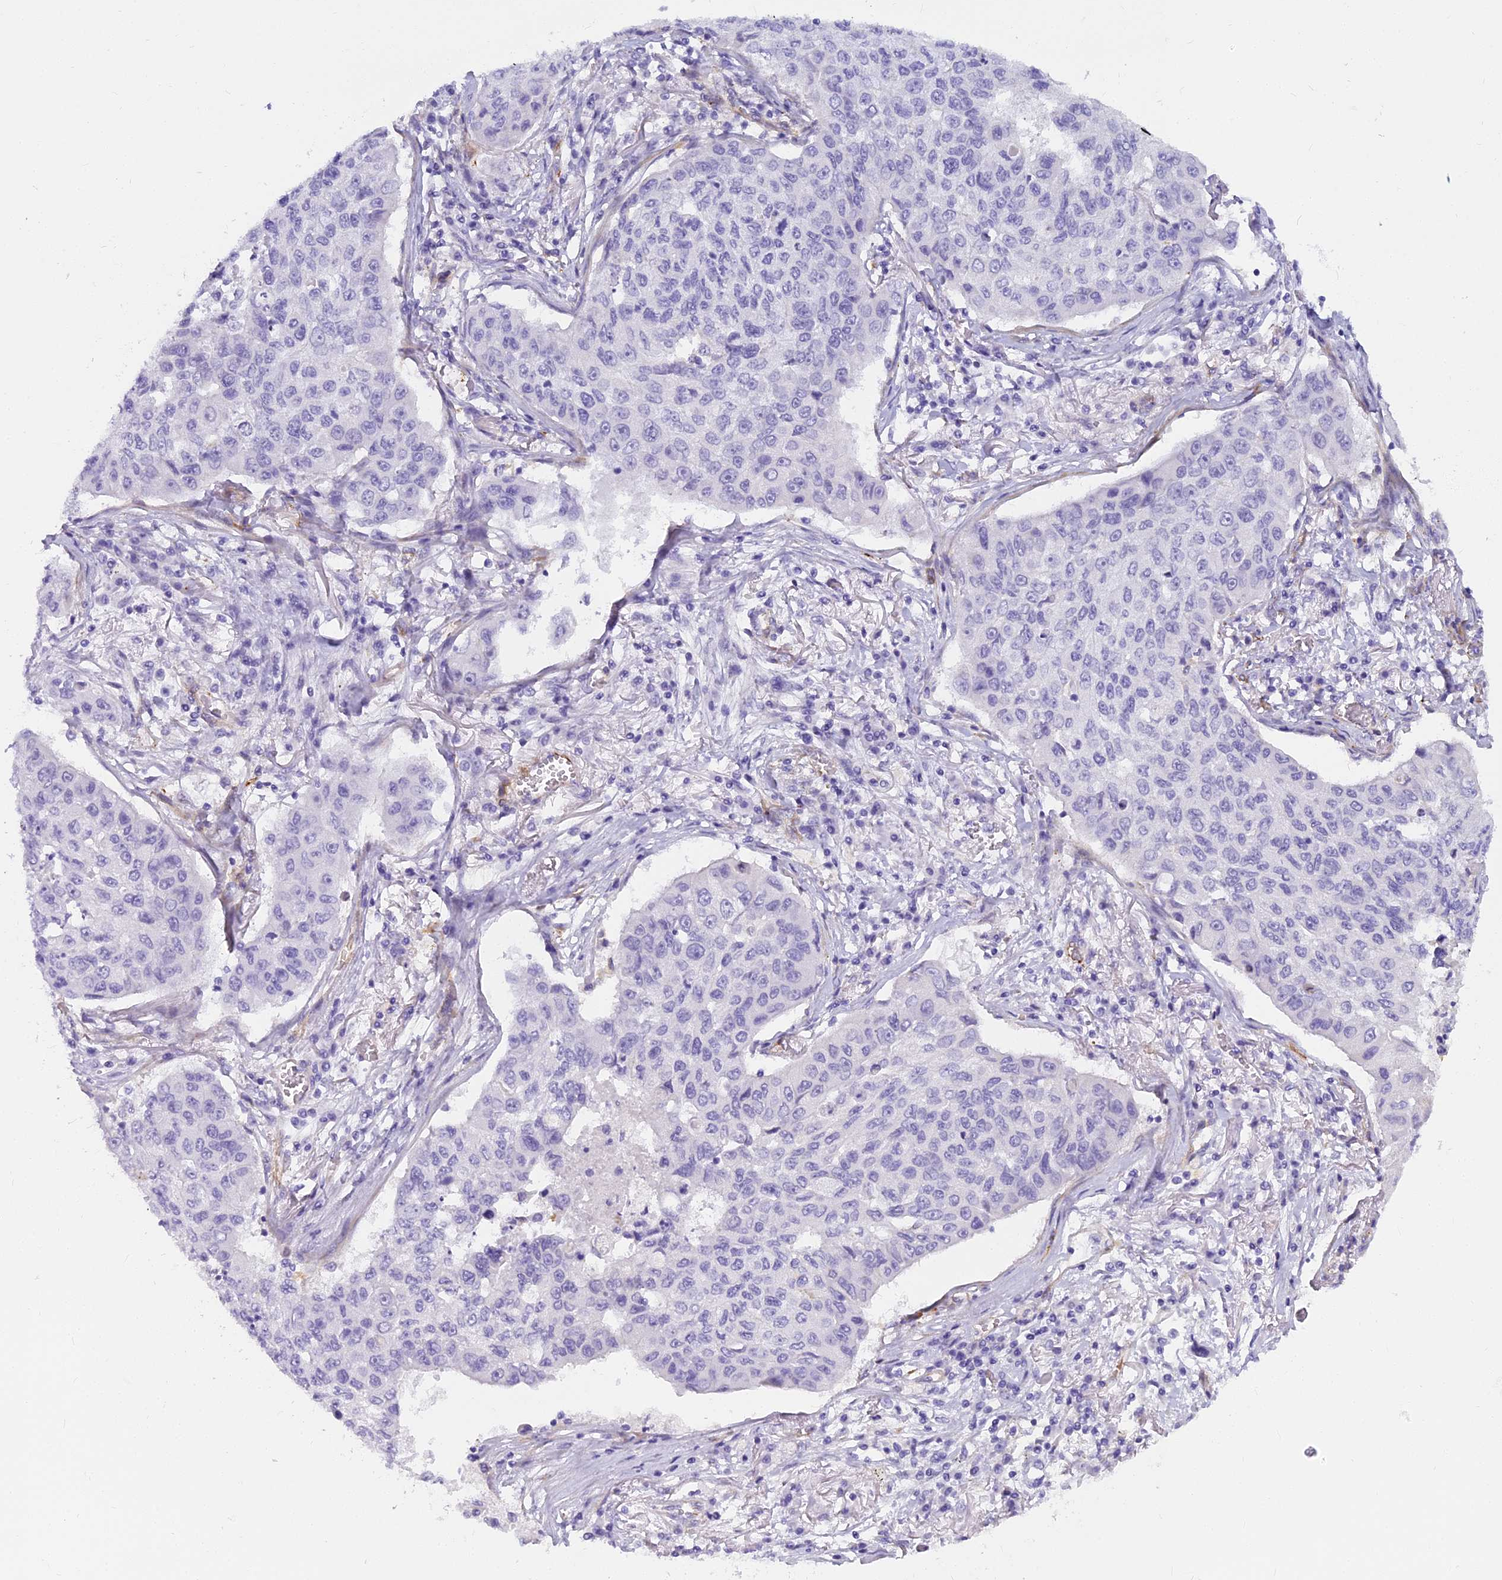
{"staining": {"intensity": "negative", "quantity": "none", "location": "none"}, "tissue": "lung cancer", "cell_type": "Tumor cells", "image_type": "cancer", "snomed": [{"axis": "morphology", "description": "Squamous cell carcinoma, NOS"}, {"axis": "topography", "description": "Lung"}], "caption": "A micrograph of human lung cancer (squamous cell carcinoma) is negative for staining in tumor cells. (Brightfield microscopy of DAB (3,3'-diaminobenzidine) immunohistochemistry (IHC) at high magnification).", "gene": "EVI2A", "patient": {"sex": "male", "age": 74}}